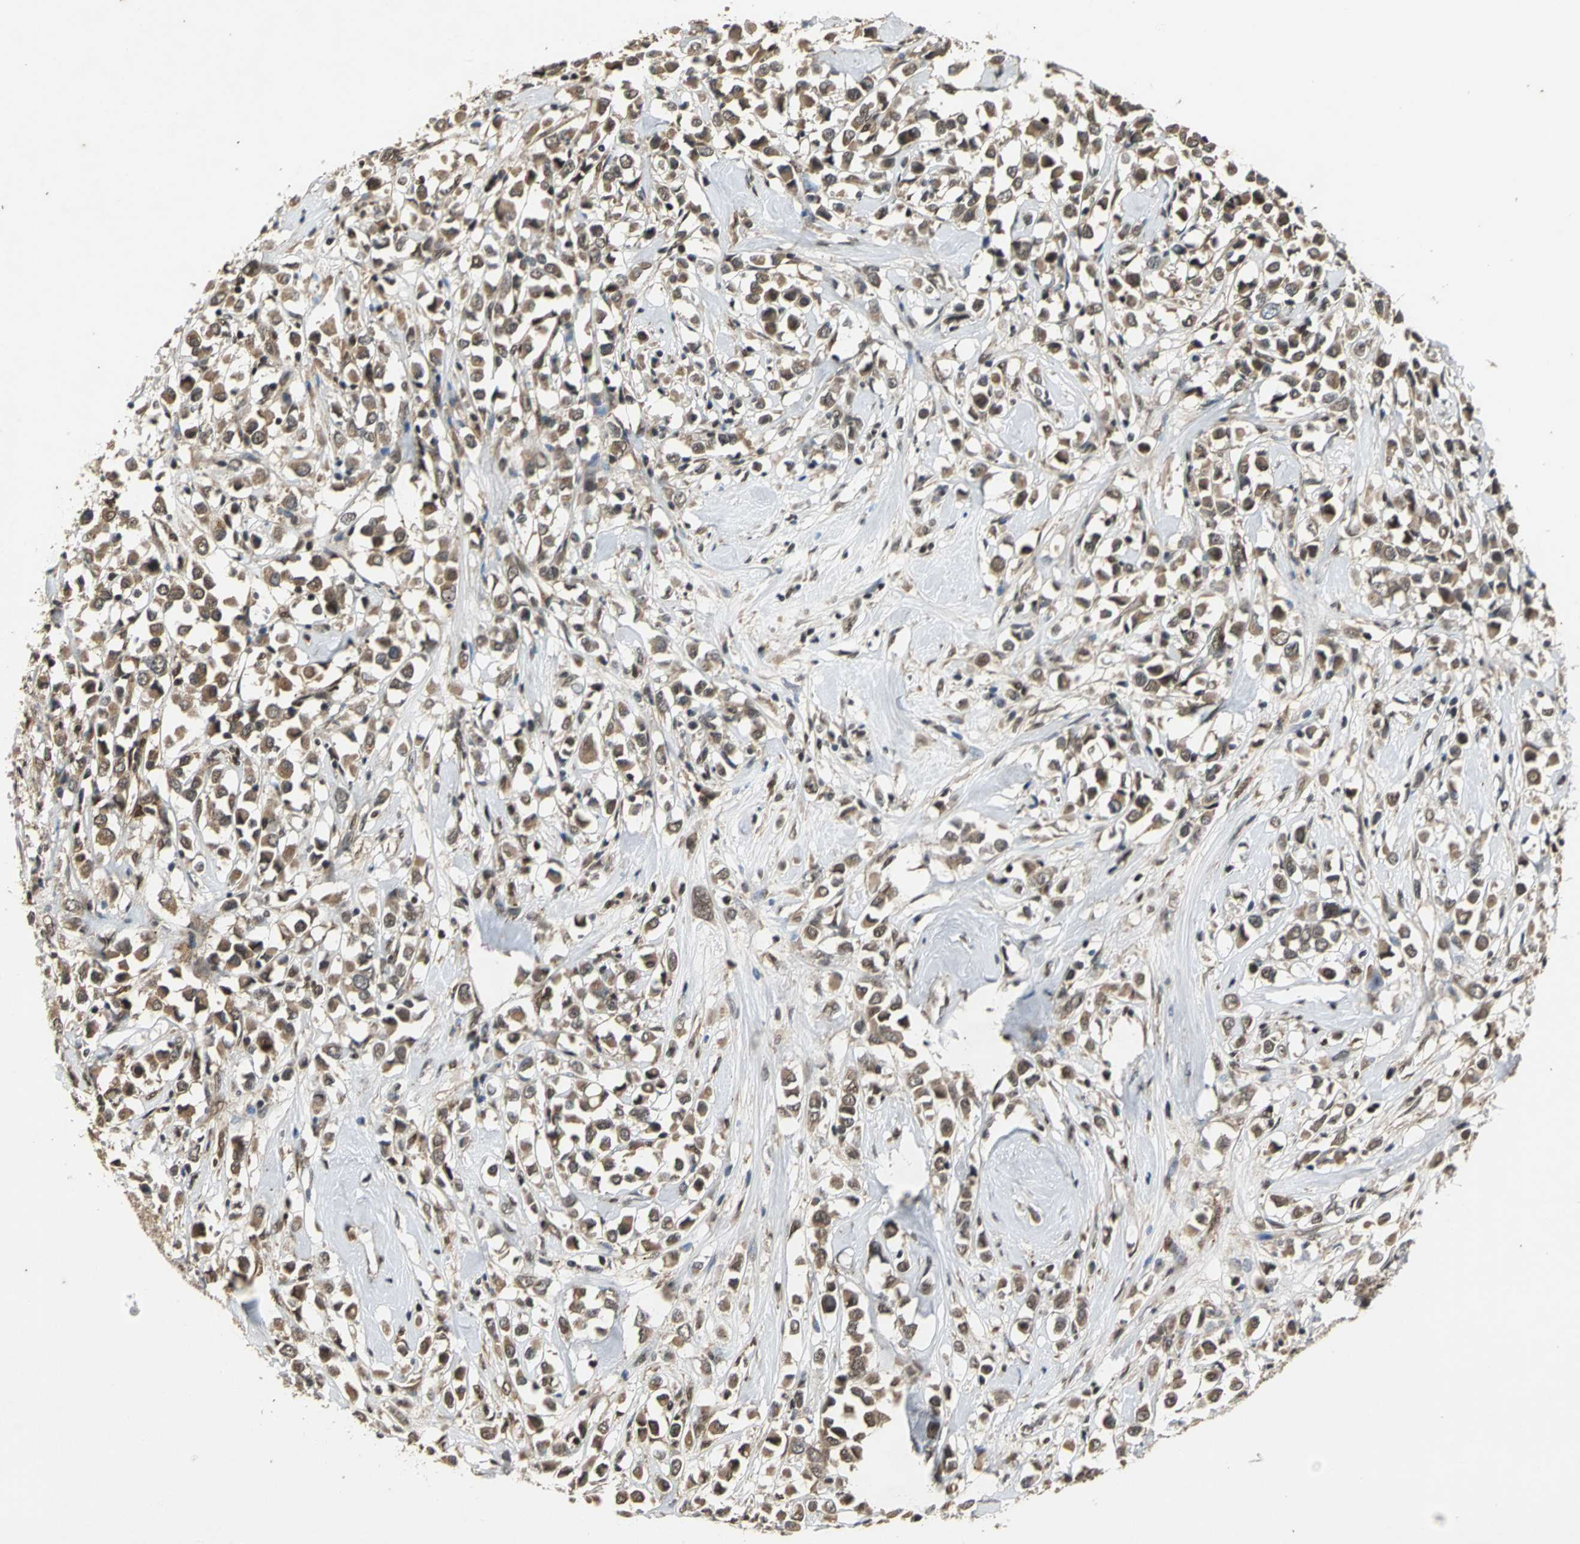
{"staining": {"intensity": "weak", "quantity": ">75%", "location": "cytoplasmic/membranous"}, "tissue": "breast cancer", "cell_type": "Tumor cells", "image_type": "cancer", "snomed": [{"axis": "morphology", "description": "Duct carcinoma"}, {"axis": "topography", "description": "Breast"}], "caption": "Immunohistochemical staining of human breast cancer (invasive ductal carcinoma) exhibits weak cytoplasmic/membranous protein expression in approximately >75% of tumor cells.", "gene": "NOTCH3", "patient": {"sex": "female", "age": 61}}